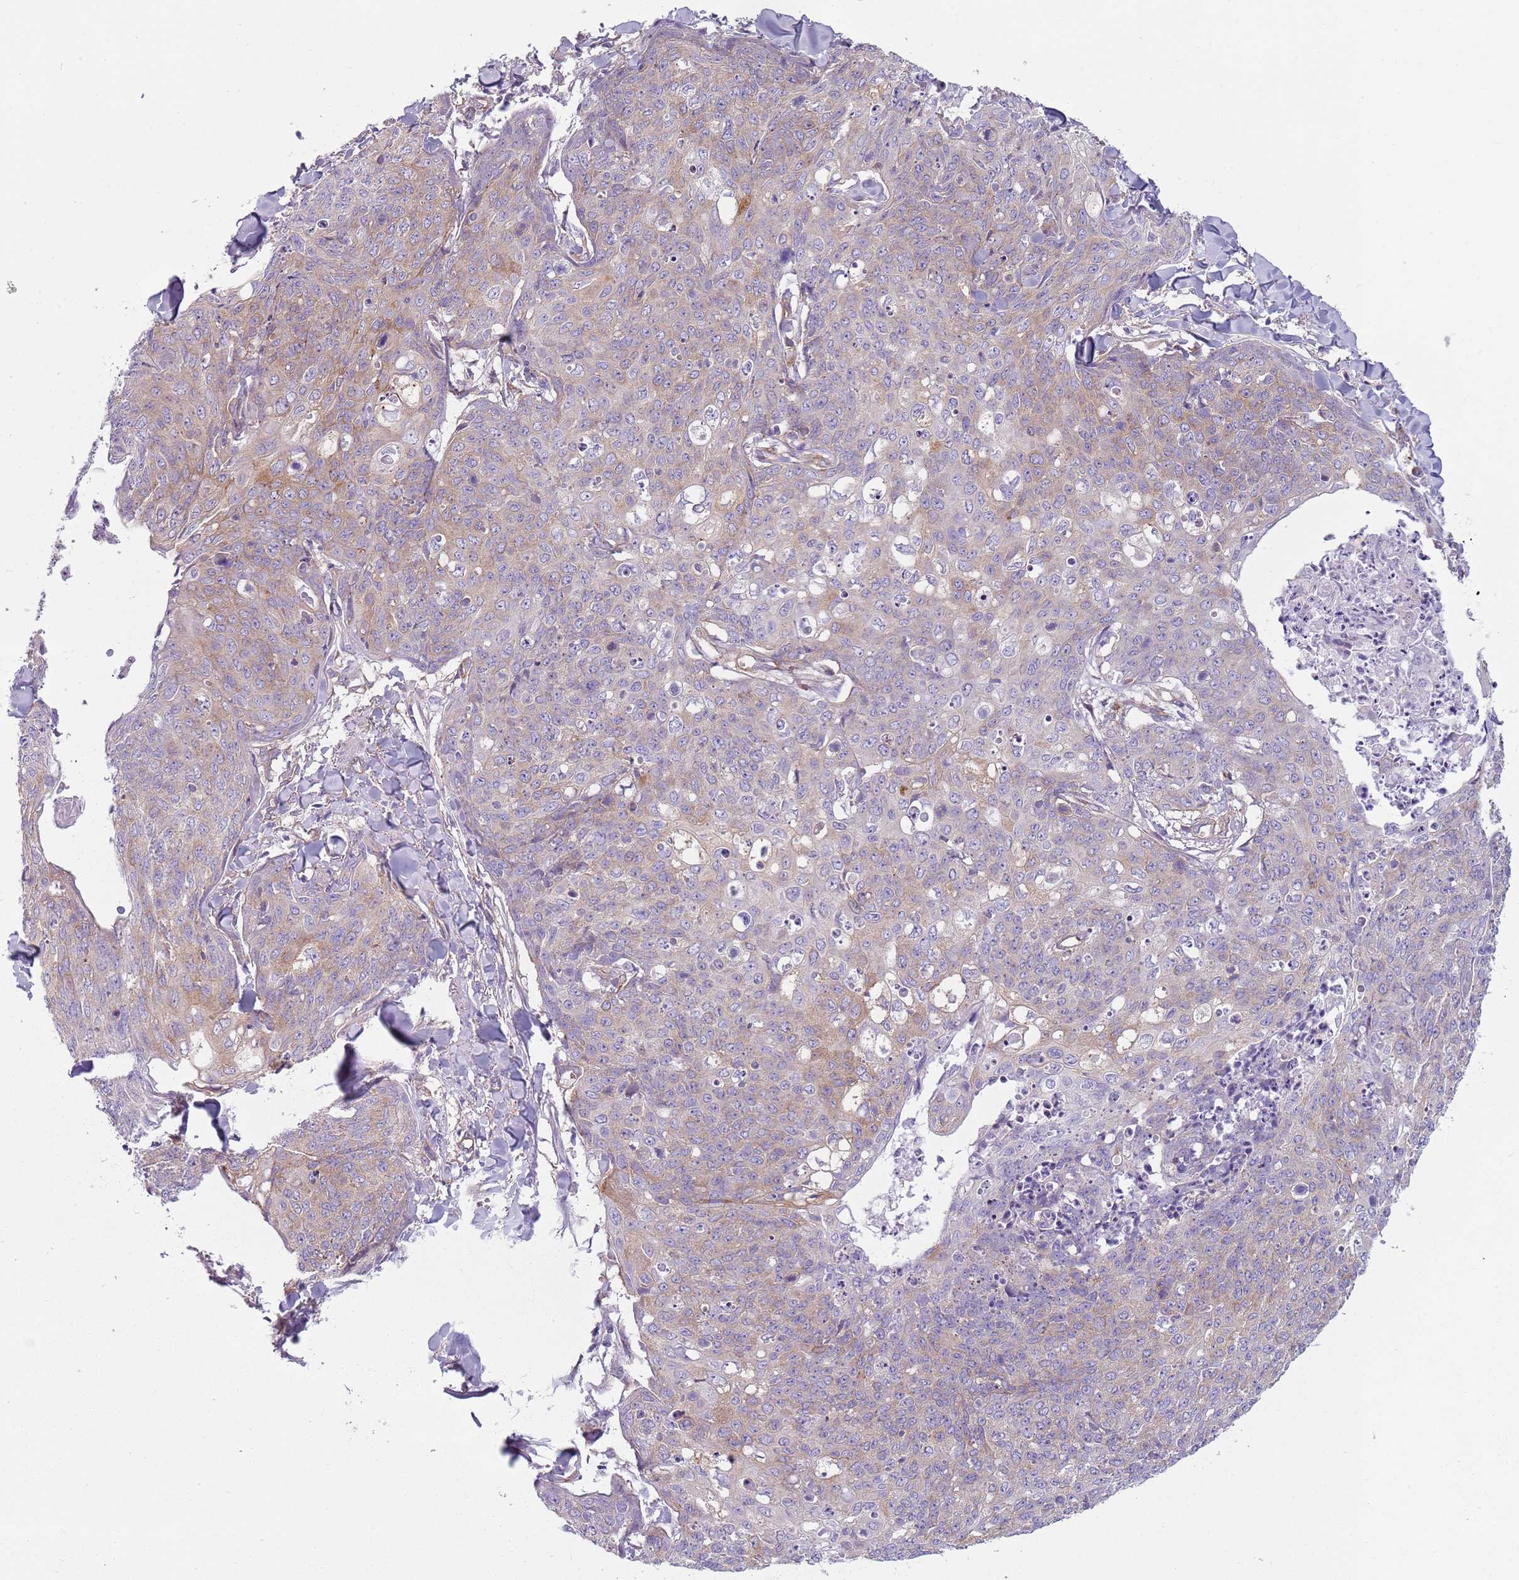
{"staining": {"intensity": "weak", "quantity": "25%-75%", "location": "cytoplasmic/membranous"}, "tissue": "skin cancer", "cell_type": "Tumor cells", "image_type": "cancer", "snomed": [{"axis": "morphology", "description": "Squamous cell carcinoma, NOS"}, {"axis": "topography", "description": "Skin"}, {"axis": "topography", "description": "Vulva"}], "caption": "An image showing weak cytoplasmic/membranous staining in approximately 25%-75% of tumor cells in skin cancer (squamous cell carcinoma), as visualized by brown immunohistochemical staining.", "gene": "SNX1", "patient": {"sex": "female", "age": 85}}